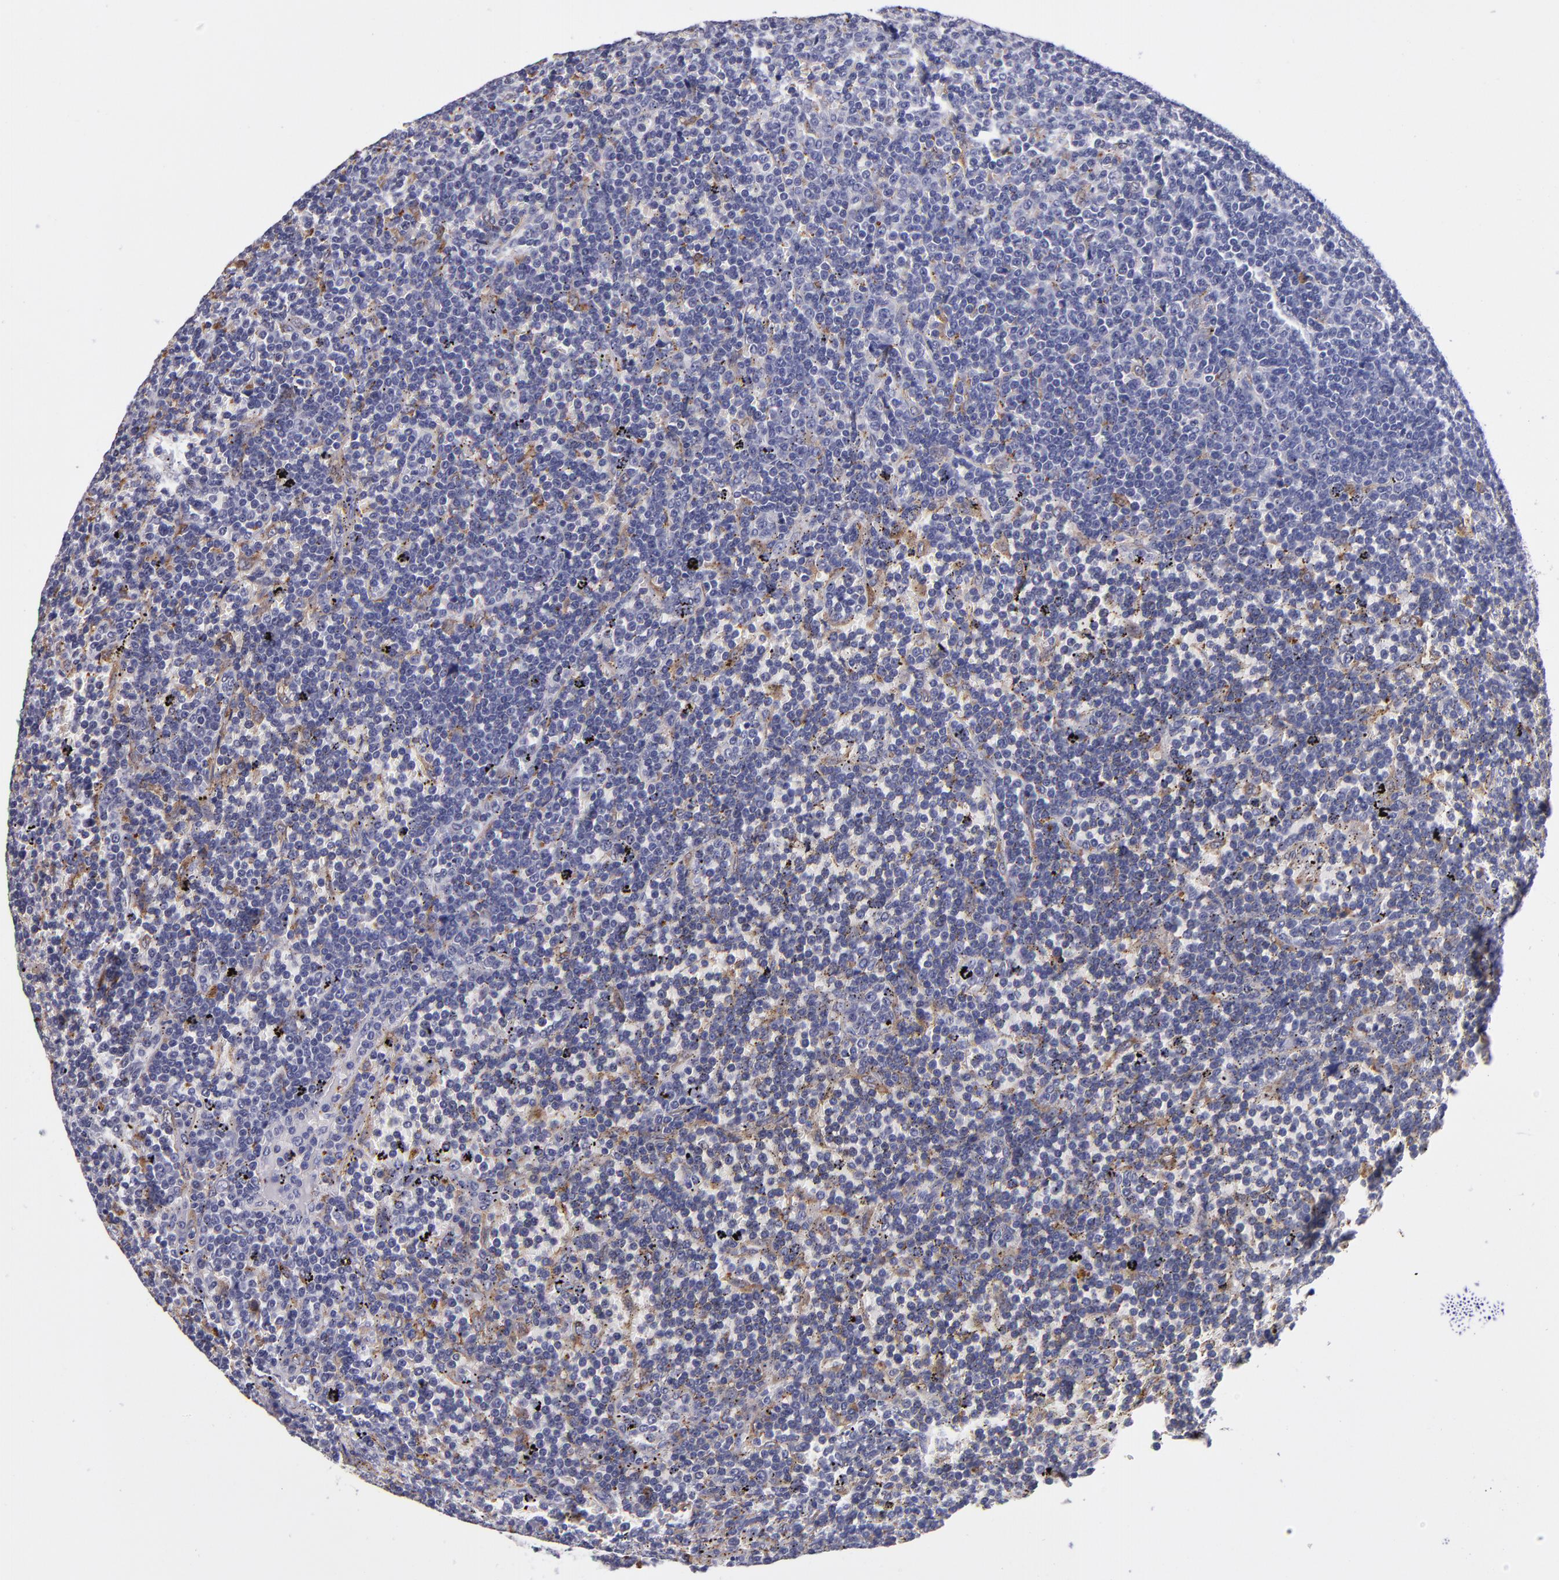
{"staining": {"intensity": "negative", "quantity": "none", "location": "none"}, "tissue": "lymphoma", "cell_type": "Tumor cells", "image_type": "cancer", "snomed": [{"axis": "morphology", "description": "Malignant lymphoma, non-Hodgkin's type, Low grade"}, {"axis": "topography", "description": "Spleen"}], "caption": "Immunohistochemistry photomicrograph of malignant lymphoma, non-Hodgkin's type (low-grade) stained for a protein (brown), which demonstrates no expression in tumor cells.", "gene": "SELP", "patient": {"sex": "male", "age": 80}}